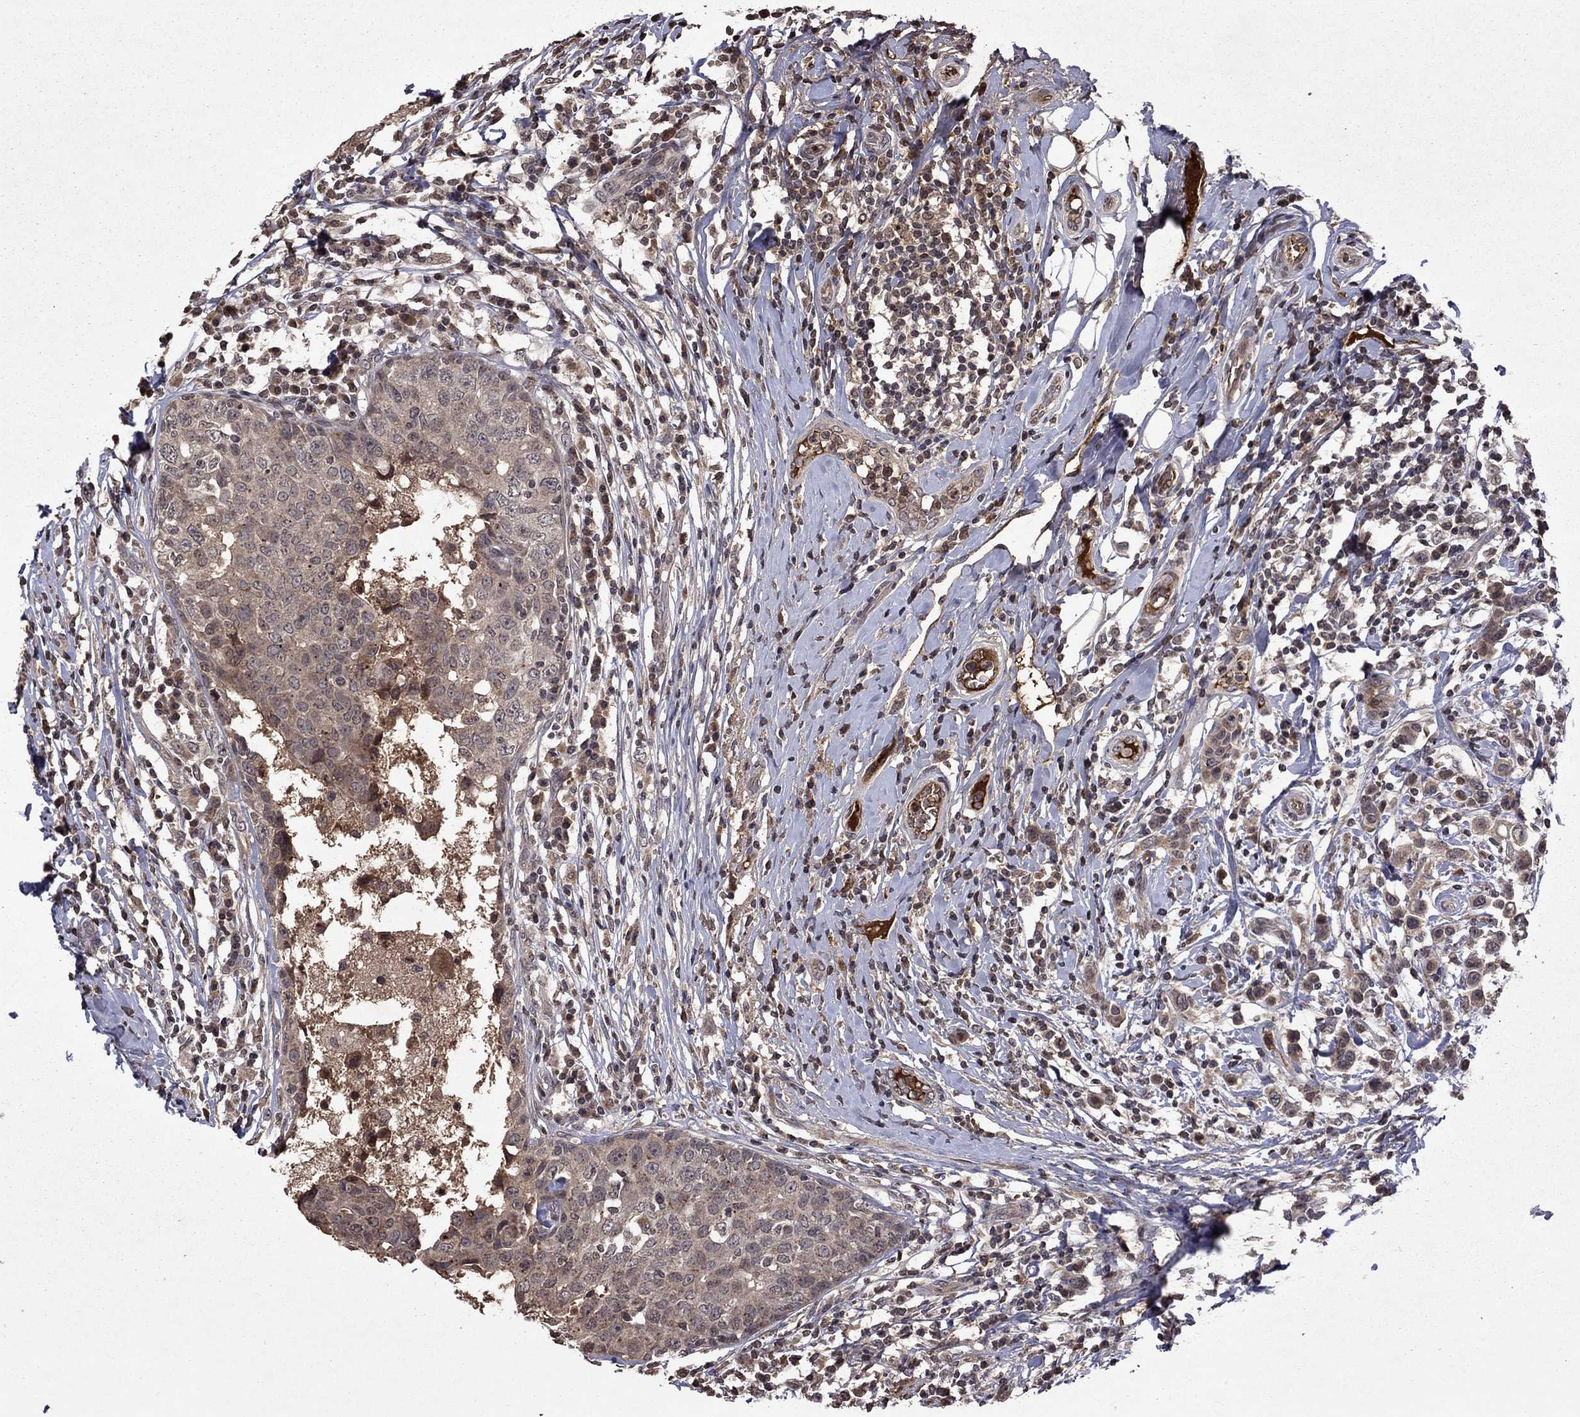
{"staining": {"intensity": "negative", "quantity": "none", "location": "none"}, "tissue": "breast cancer", "cell_type": "Tumor cells", "image_type": "cancer", "snomed": [{"axis": "morphology", "description": "Duct carcinoma"}, {"axis": "topography", "description": "Breast"}], "caption": "This is a histopathology image of immunohistochemistry (IHC) staining of breast cancer (infiltrating ductal carcinoma), which shows no staining in tumor cells.", "gene": "NLGN1", "patient": {"sex": "female", "age": 27}}